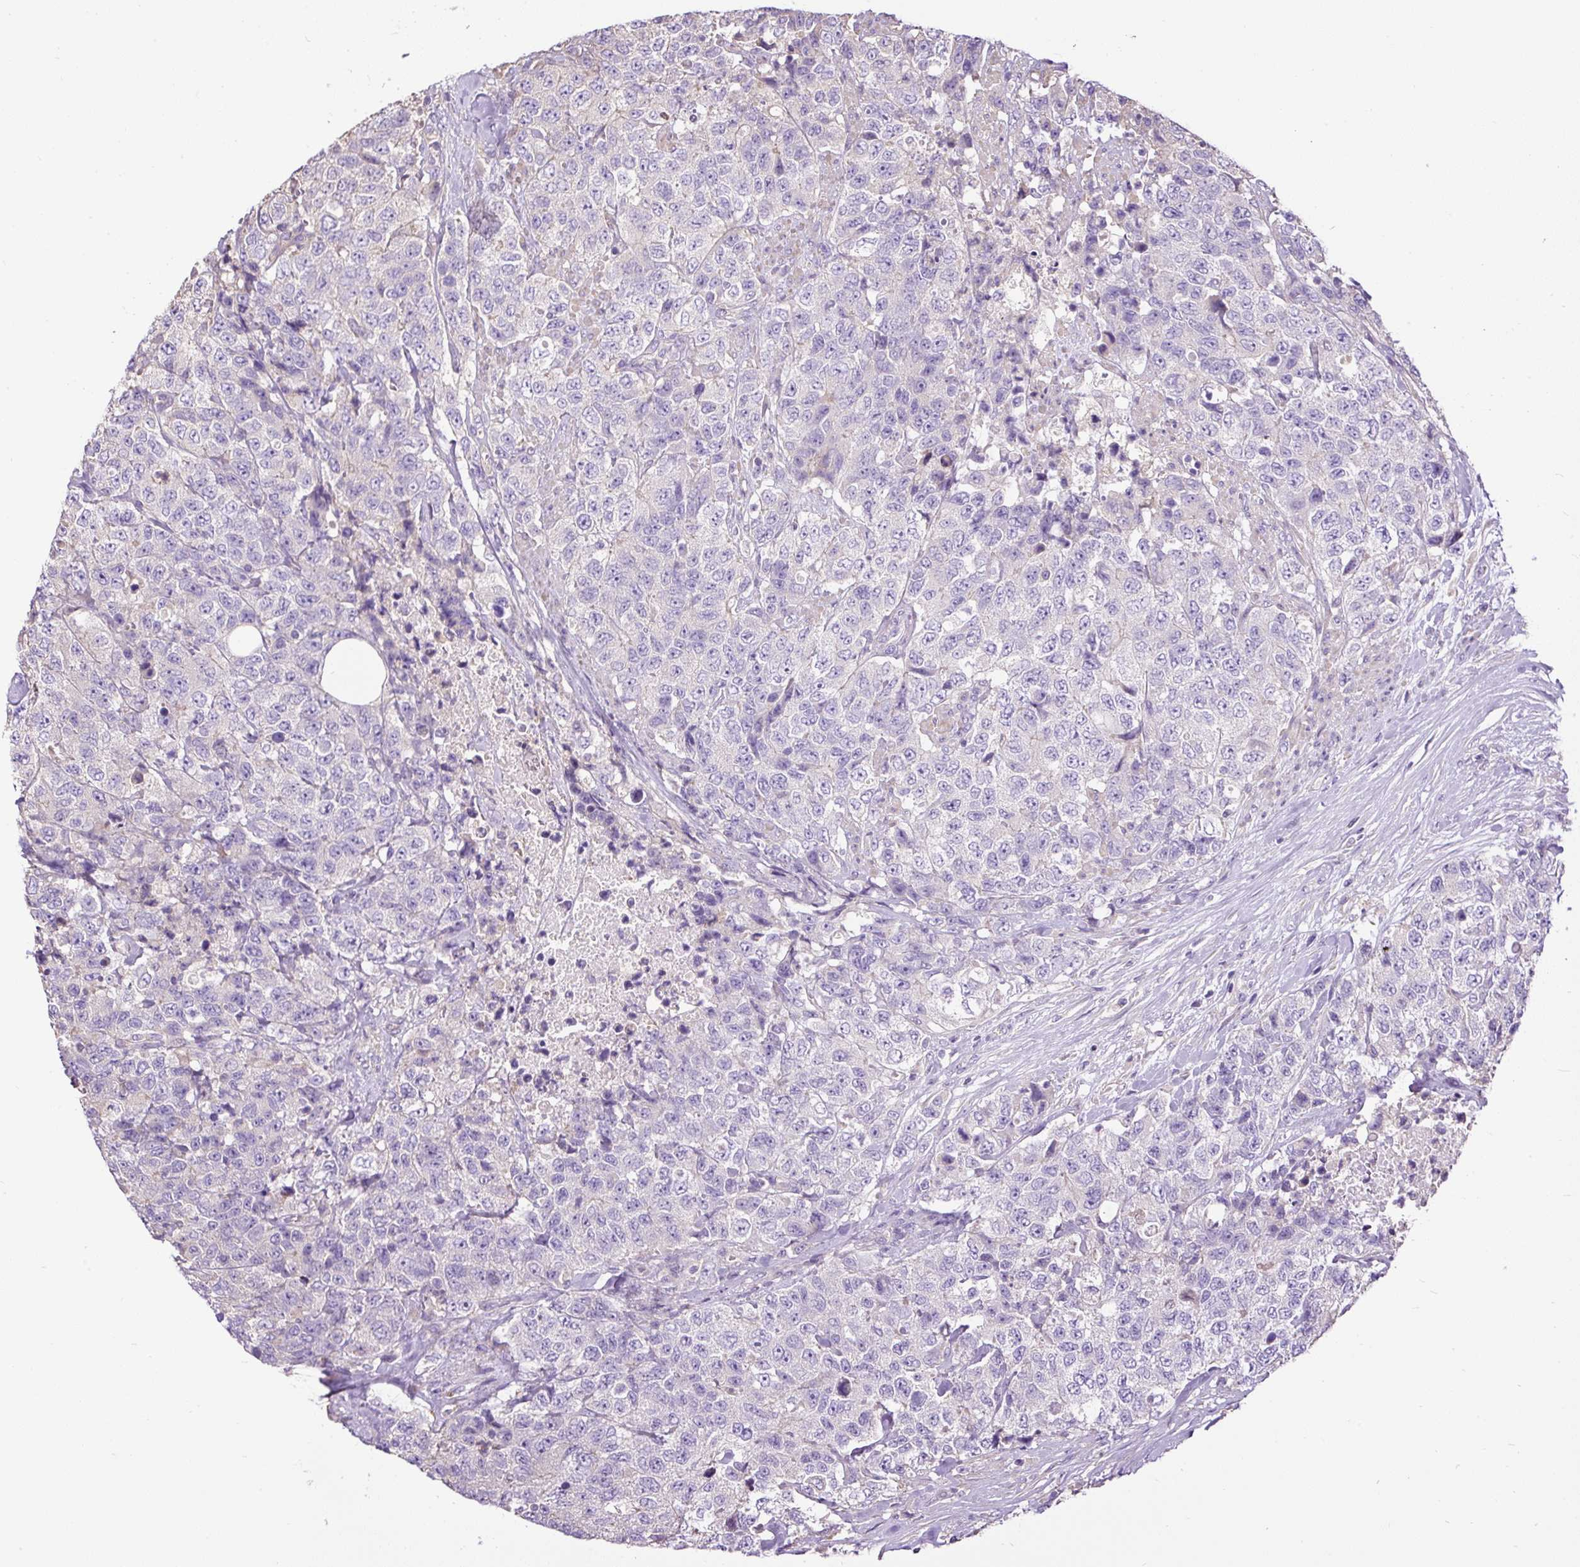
{"staining": {"intensity": "negative", "quantity": "none", "location": "none"}, "tissue": "urothelial cancer", "cell_type": "Tumor cells", "image_type": "cancer", "snomed": [{"axis": "morphology", "description": "Urothelial carcinoma, High grade"}, {"axis": "topography", "description": "Urinary bladder"}], "caption": "DAB immunohistochemical staining of urothelial carcinoma (high-grade) reveals no significant expression in tumor cells. The staining is performed using DAB brown chromogen with nuclei counter-stained in using hematoxylin.", "gene": "PDIA2", "patient": {"sex": "female", "age": 78}}